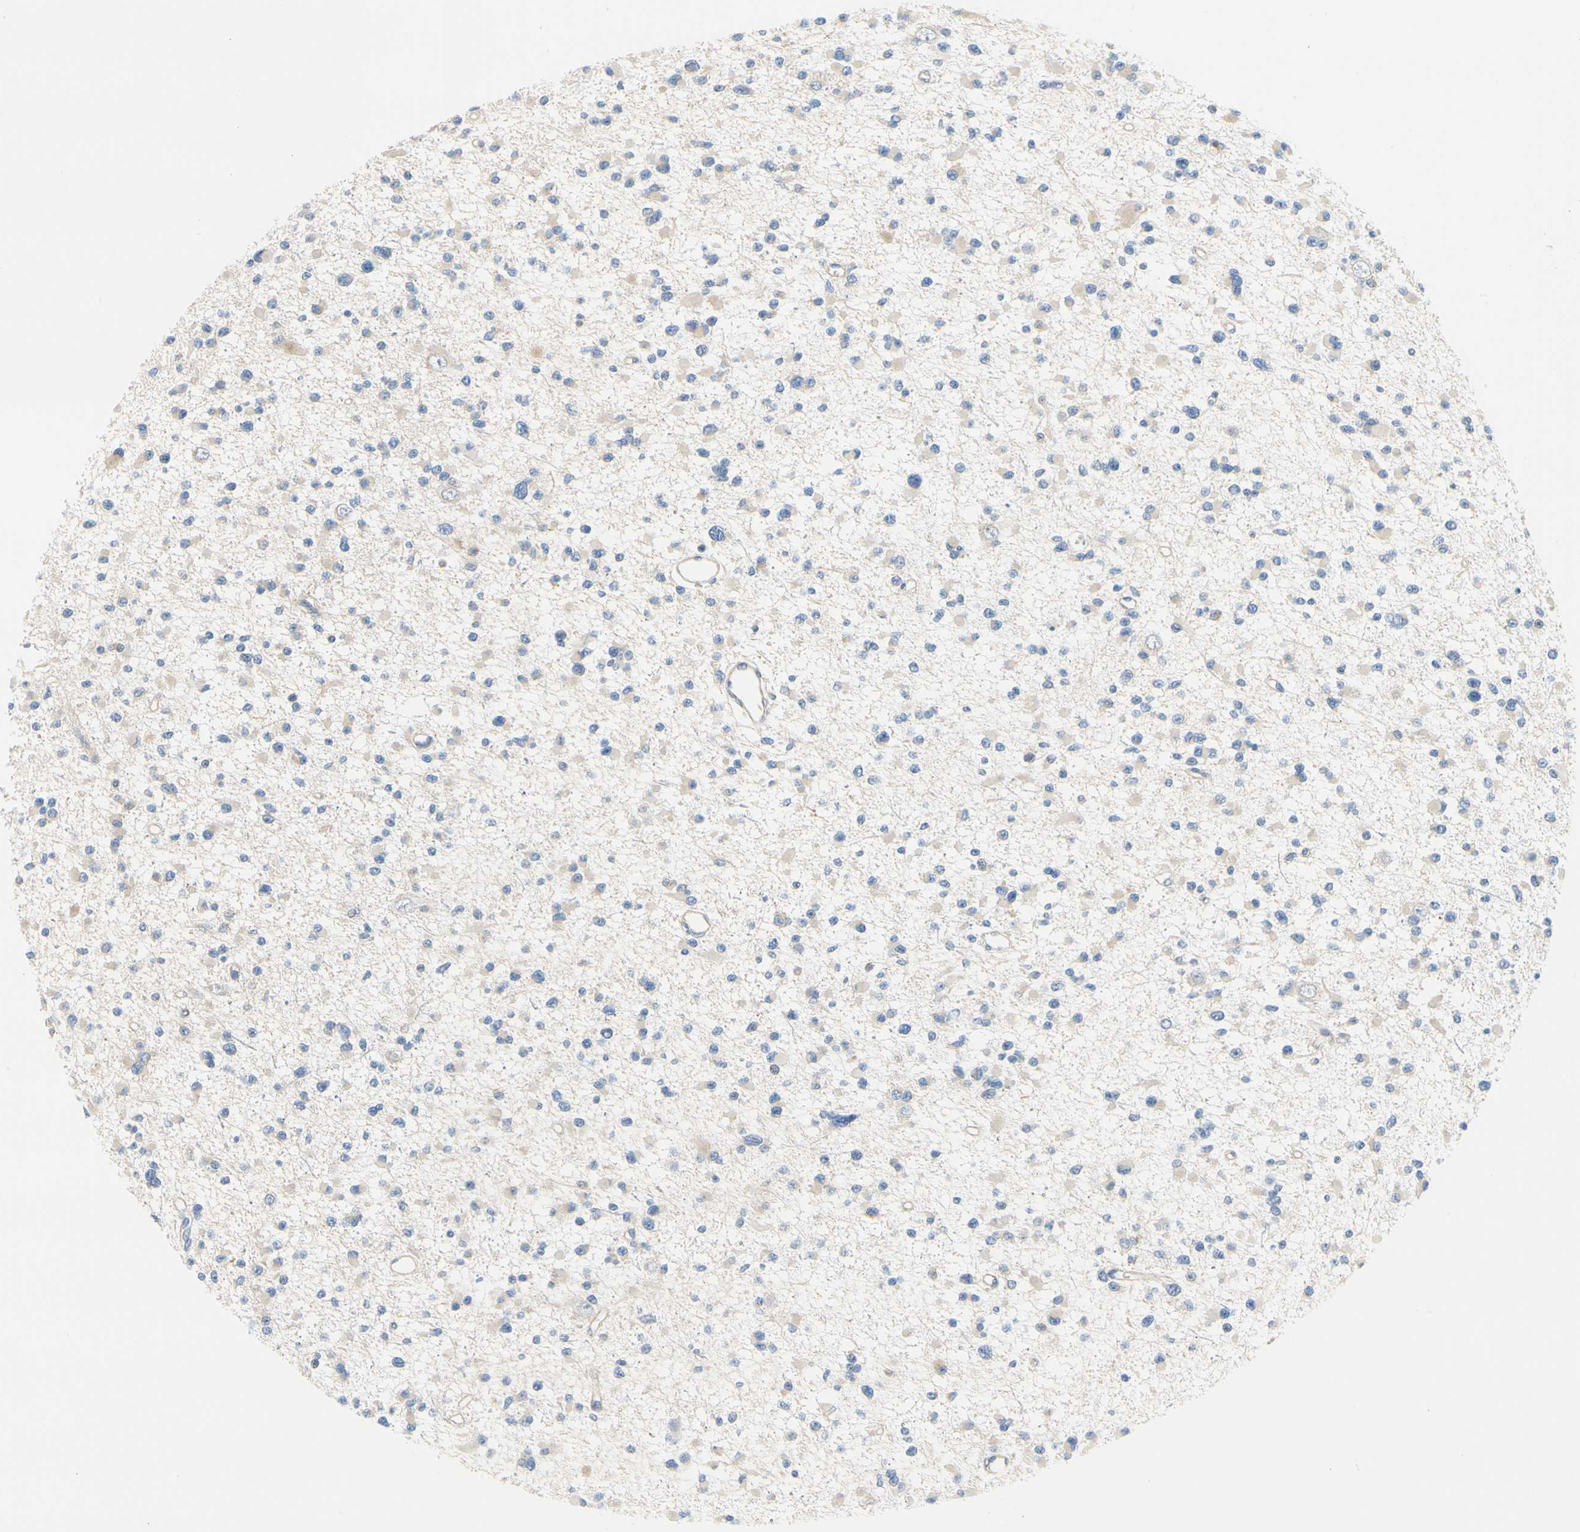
{"staining": {"intensity": "negative", "quantity": "none", "location": "none"}, "tissue": "glioma", "cell_type": "Tumor cells", "image_type": "cancer", "snomed": [{"axis": "morphology", "description": "Glioma, malignant, Low grade"}, {"axis": "topography", "description": "Brain"}], "caption": "Immunohistochemical staining of human malignant glioma (low-grade) shows no significant positivity in tumor cells.", "gene": "ZNF236", "patient": {"sex": "female", "age": 22}}